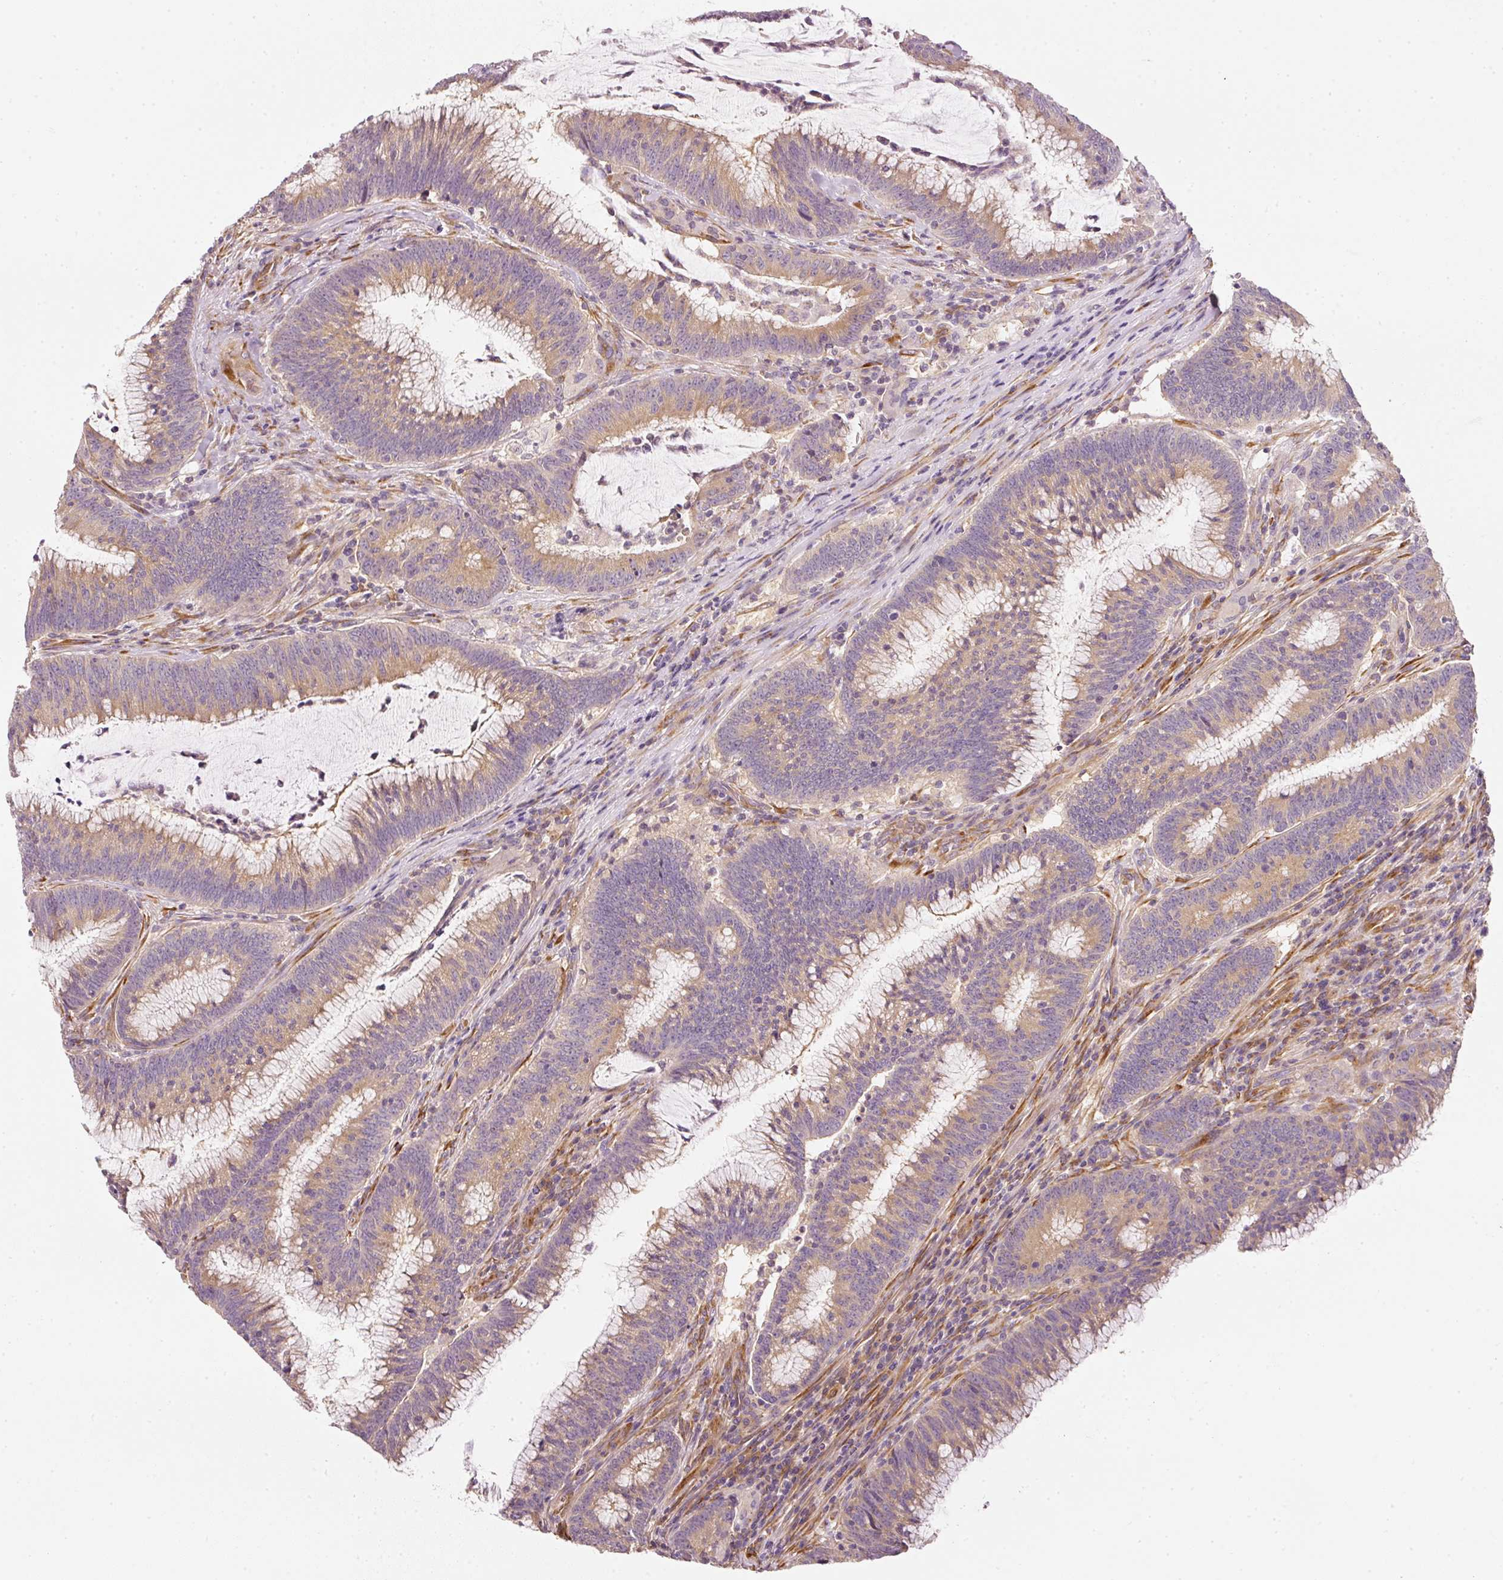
{"staining": {"intensity": "moderate", "quantity": "25%-75%", "location": "cytoplasmic/membranous"}, "tissue": "colorectal cancer", "cell_type": "Tumor cells", "image_type": "cancer", "snomed": [{"axis": "morphology", "description": "Adenocarcinoma, NOS"}, {"axis": "topography", "description": "Rectum"}], "caption": "Brown immunohistochemical staining in colorectal cancer shows moderate cytoplasmic/membranous expression in approximately 25%-75% of tumor cells.", "gene": "RNF167", "patient": {"sex": "female", "age": 77}}